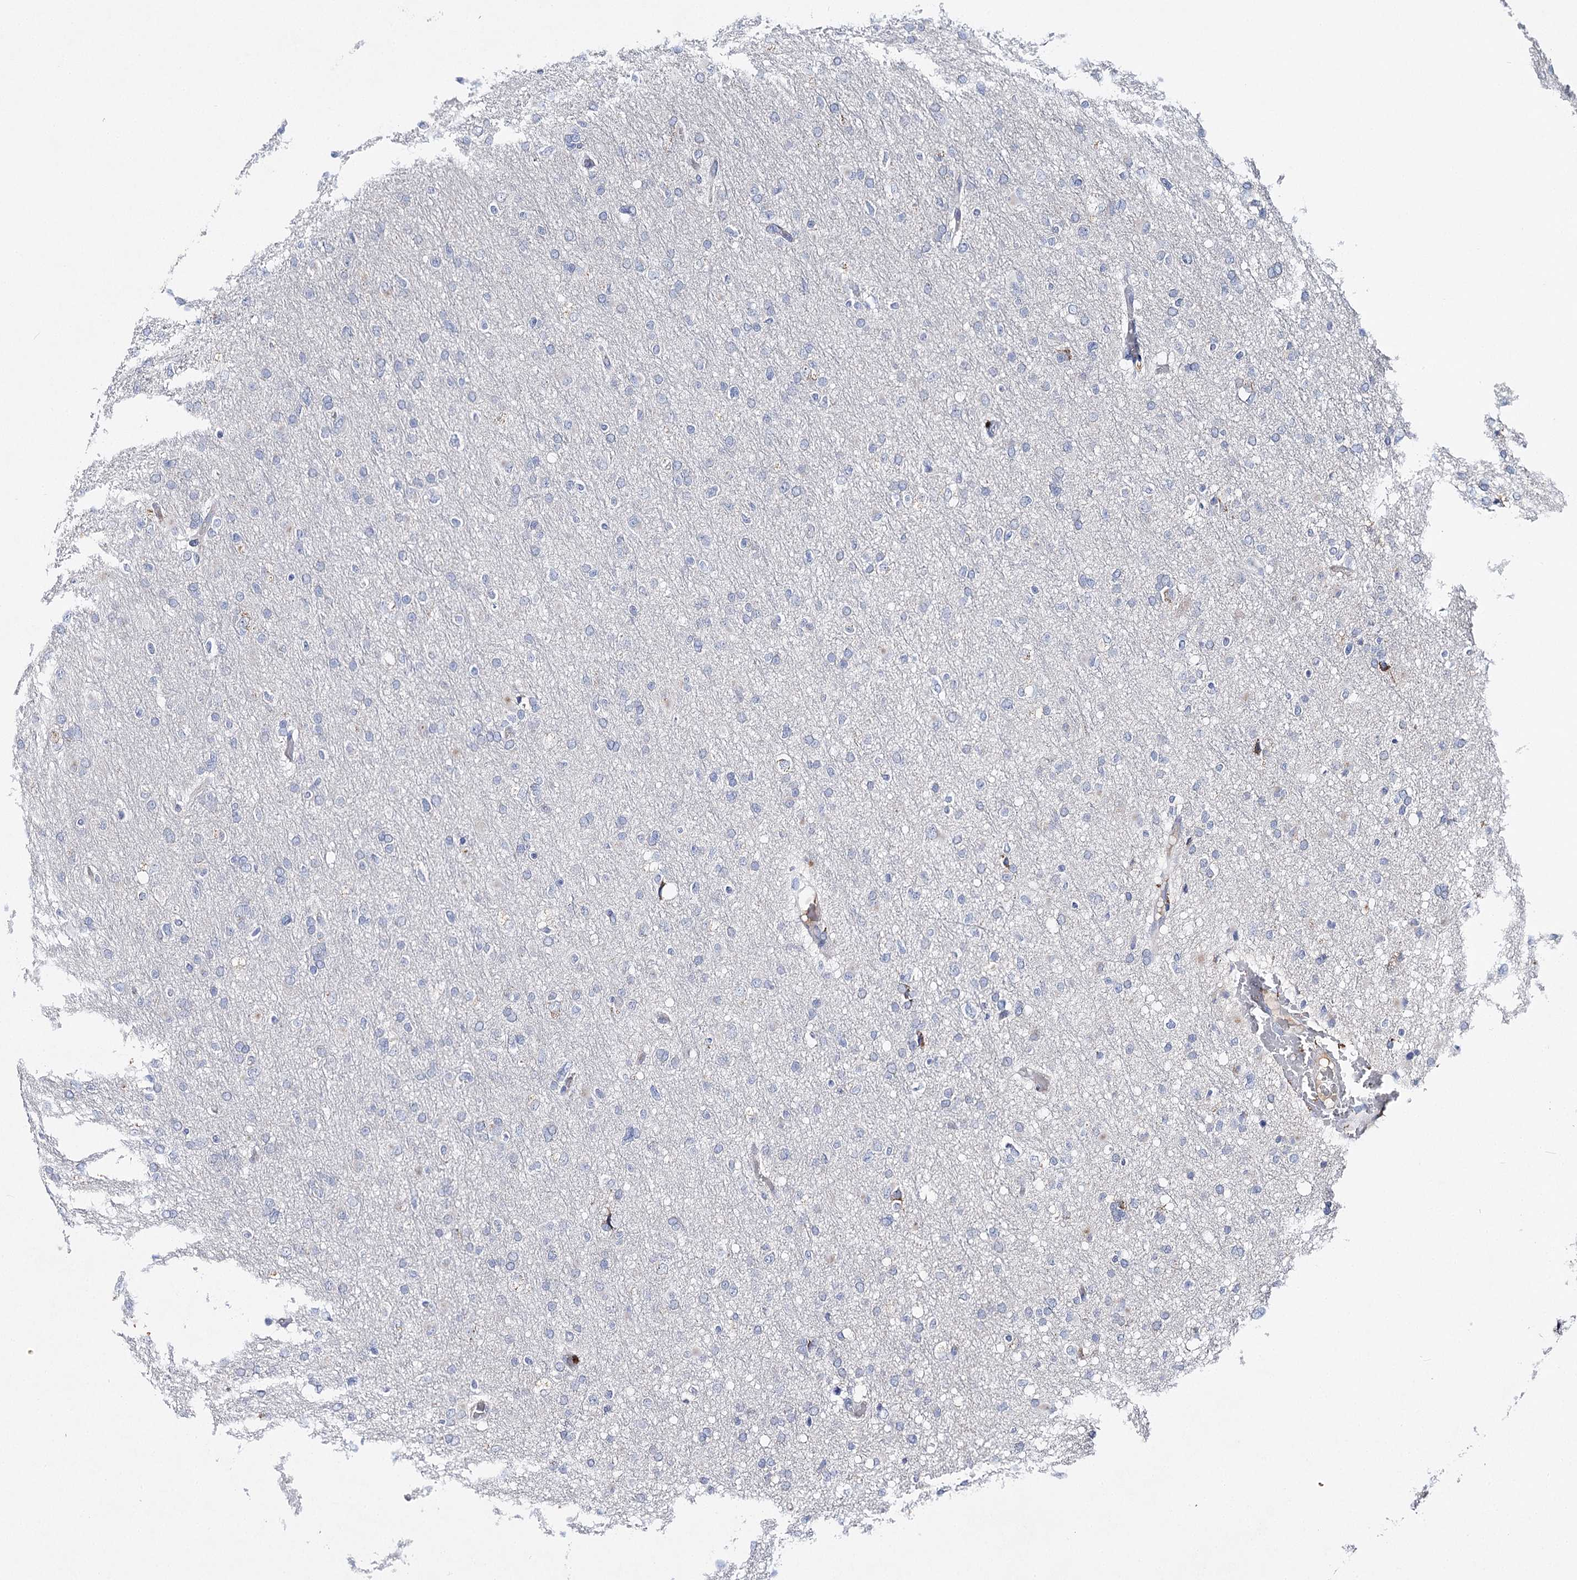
{"staining": {"intensity": "negative", "quantity": "none", "location": "none"}, "tissue": "glioma", "cell_type": "Tumor cells", "image_type": "cancer", "snomed": [{"axis": "morphology", "description": "Glioma, malignant, High grade"}, {"axis": "topography", "description": "Cerebral cortex"}], "caption": "This photomicrograph is of malignant glioma (high-grade) stained with IHC to label a protein in brown with the nuclei are counter-stained blue. There is no positivity in tumor cells. The staining is performed using DAB brown chromogen with nuclei counter-stained in using hematoxylin.", "gene": "IL1RAP", "patient": {"sex": "female", "age": 36}}